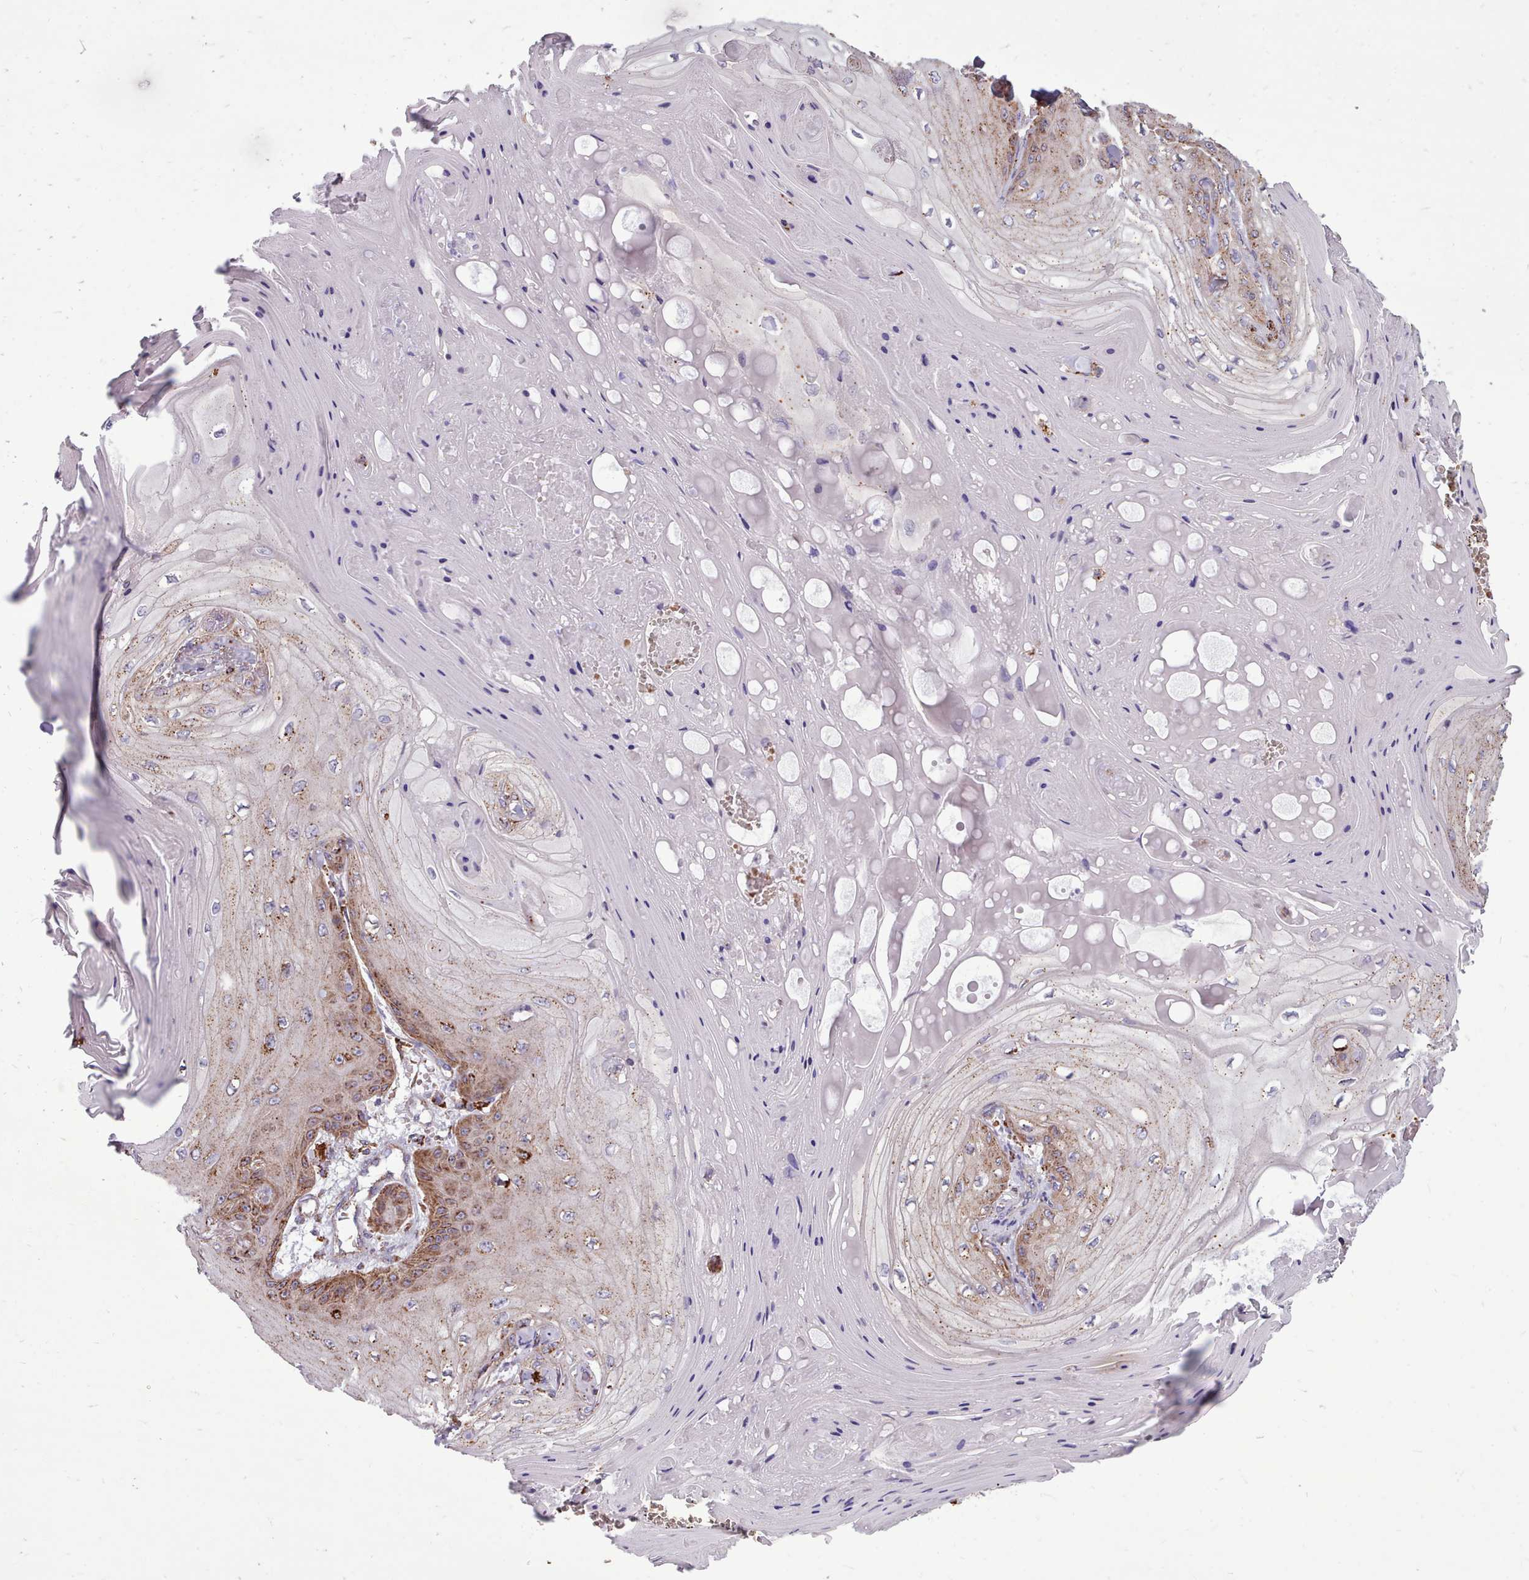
{"staining": {"intensity": "weak", "quantity": "<25%", "location": "cytoplasmic/membranous"}, "tissue": "skin cancer", "cell_type": "Tumor cells", "image_type": "cancer", "snomed": [{"axis": "morphology", "description": "Squamous cell carcinoma, NOS"}, {"axis": "topography", "description": "Skin"}], "caption": "Immunohistochemistry of skin cancer exhibits no positivity in tumor cells. (Brightfield microscopy of DAB IHC at high magnification).", "gene": "PACSIN3", "patient": {"sex": "male", "age": 74}}